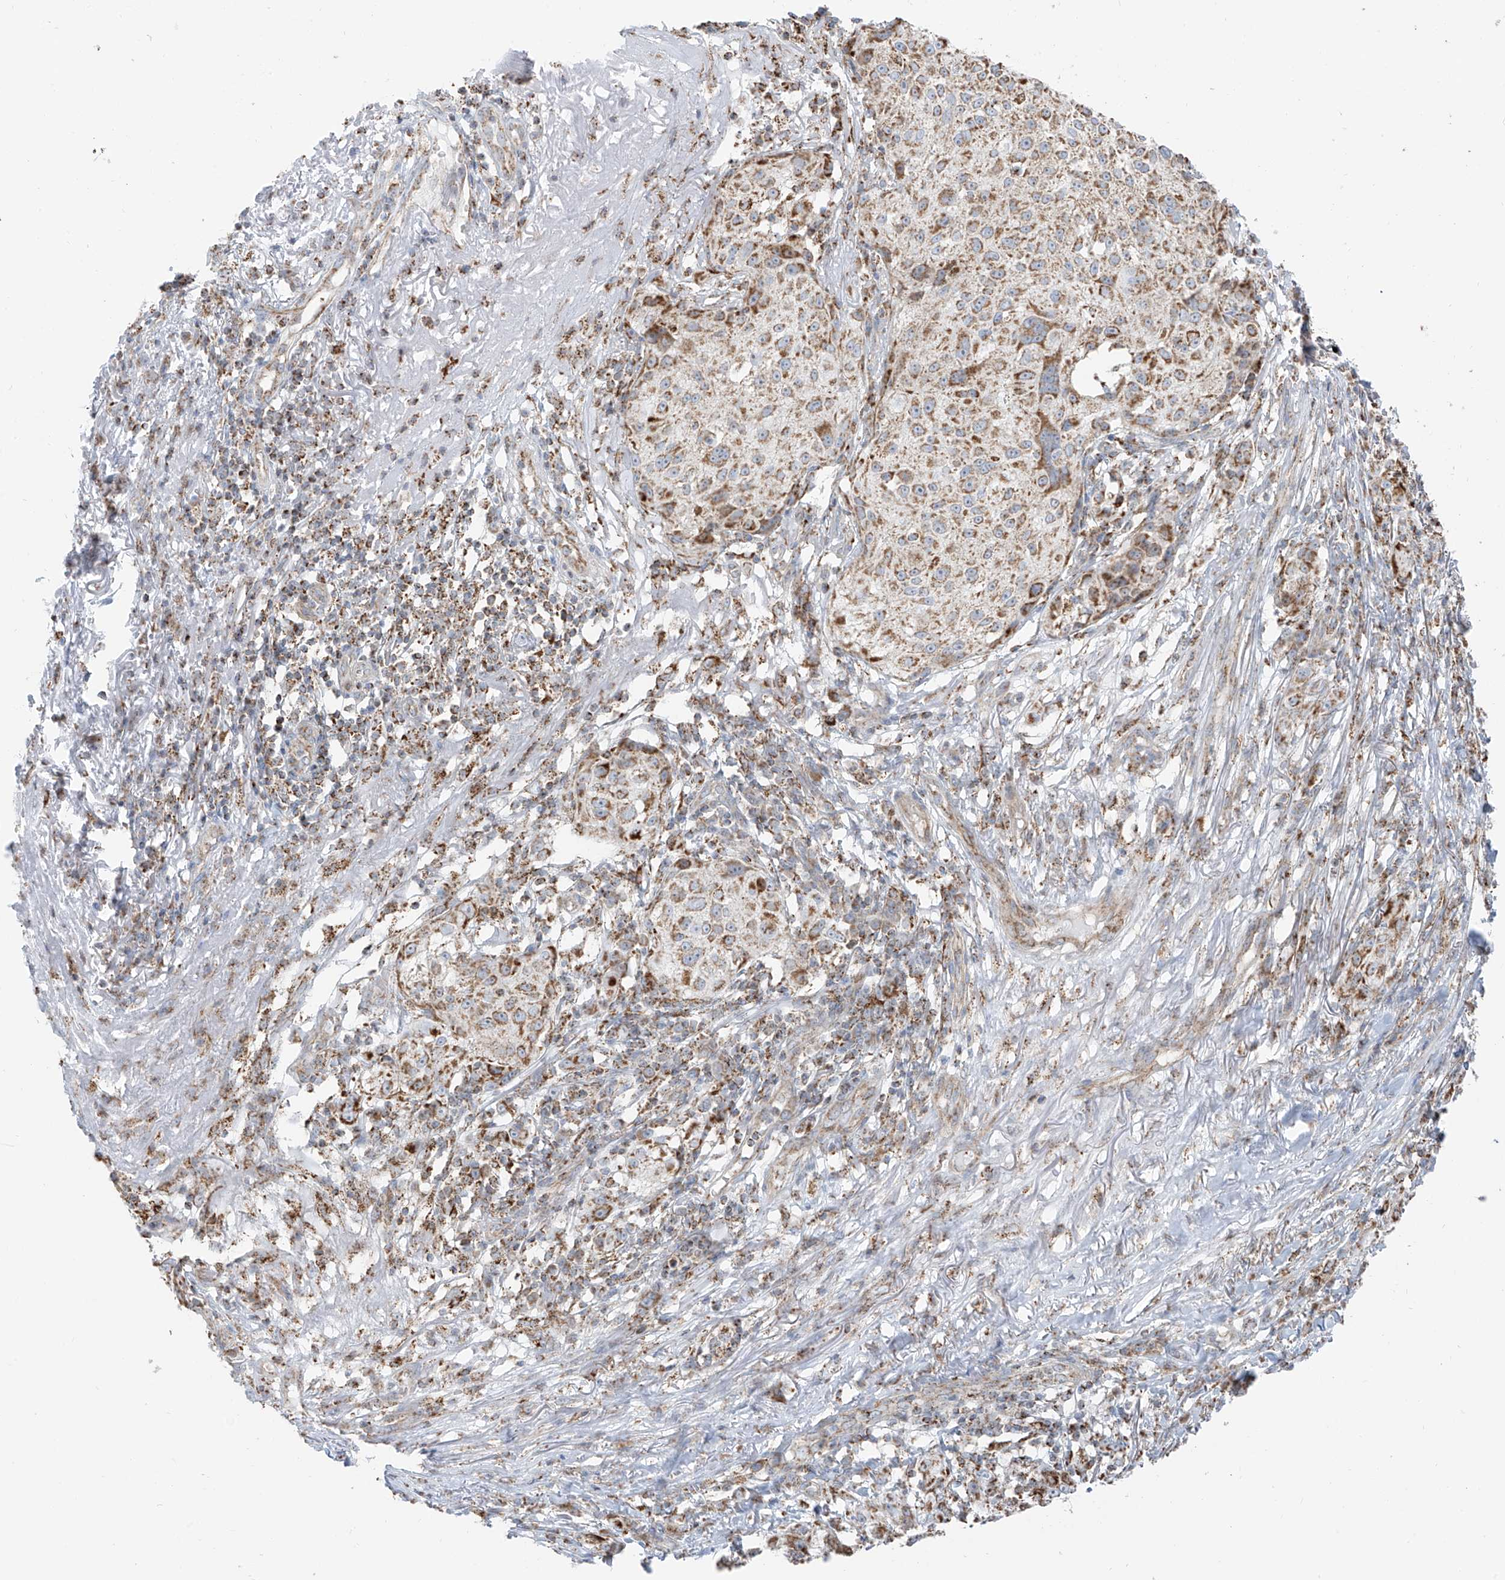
{"staining": {"intensity": "weak", "quantity": ">75%", "location": "cytoplasmic/membranous"}, "tissue": "melanoma", "cell_type": "Tumor cells", "image_type": "cancer", "snomed": [{"axis": "morphology", "description": "Necrosis, NOS"}, {"axis": "morphology", "description": "Malignant melanoma, NOS"}, {"axis": "topography", "description": "Skin"}], "caption": "Tumor cells exhibit low levels of weak cytoplasmic/membranous staining in about >75% of cells in human melanoma.", "gene": "ETHE1", "patient": {"sex": "female", "age": 87}}